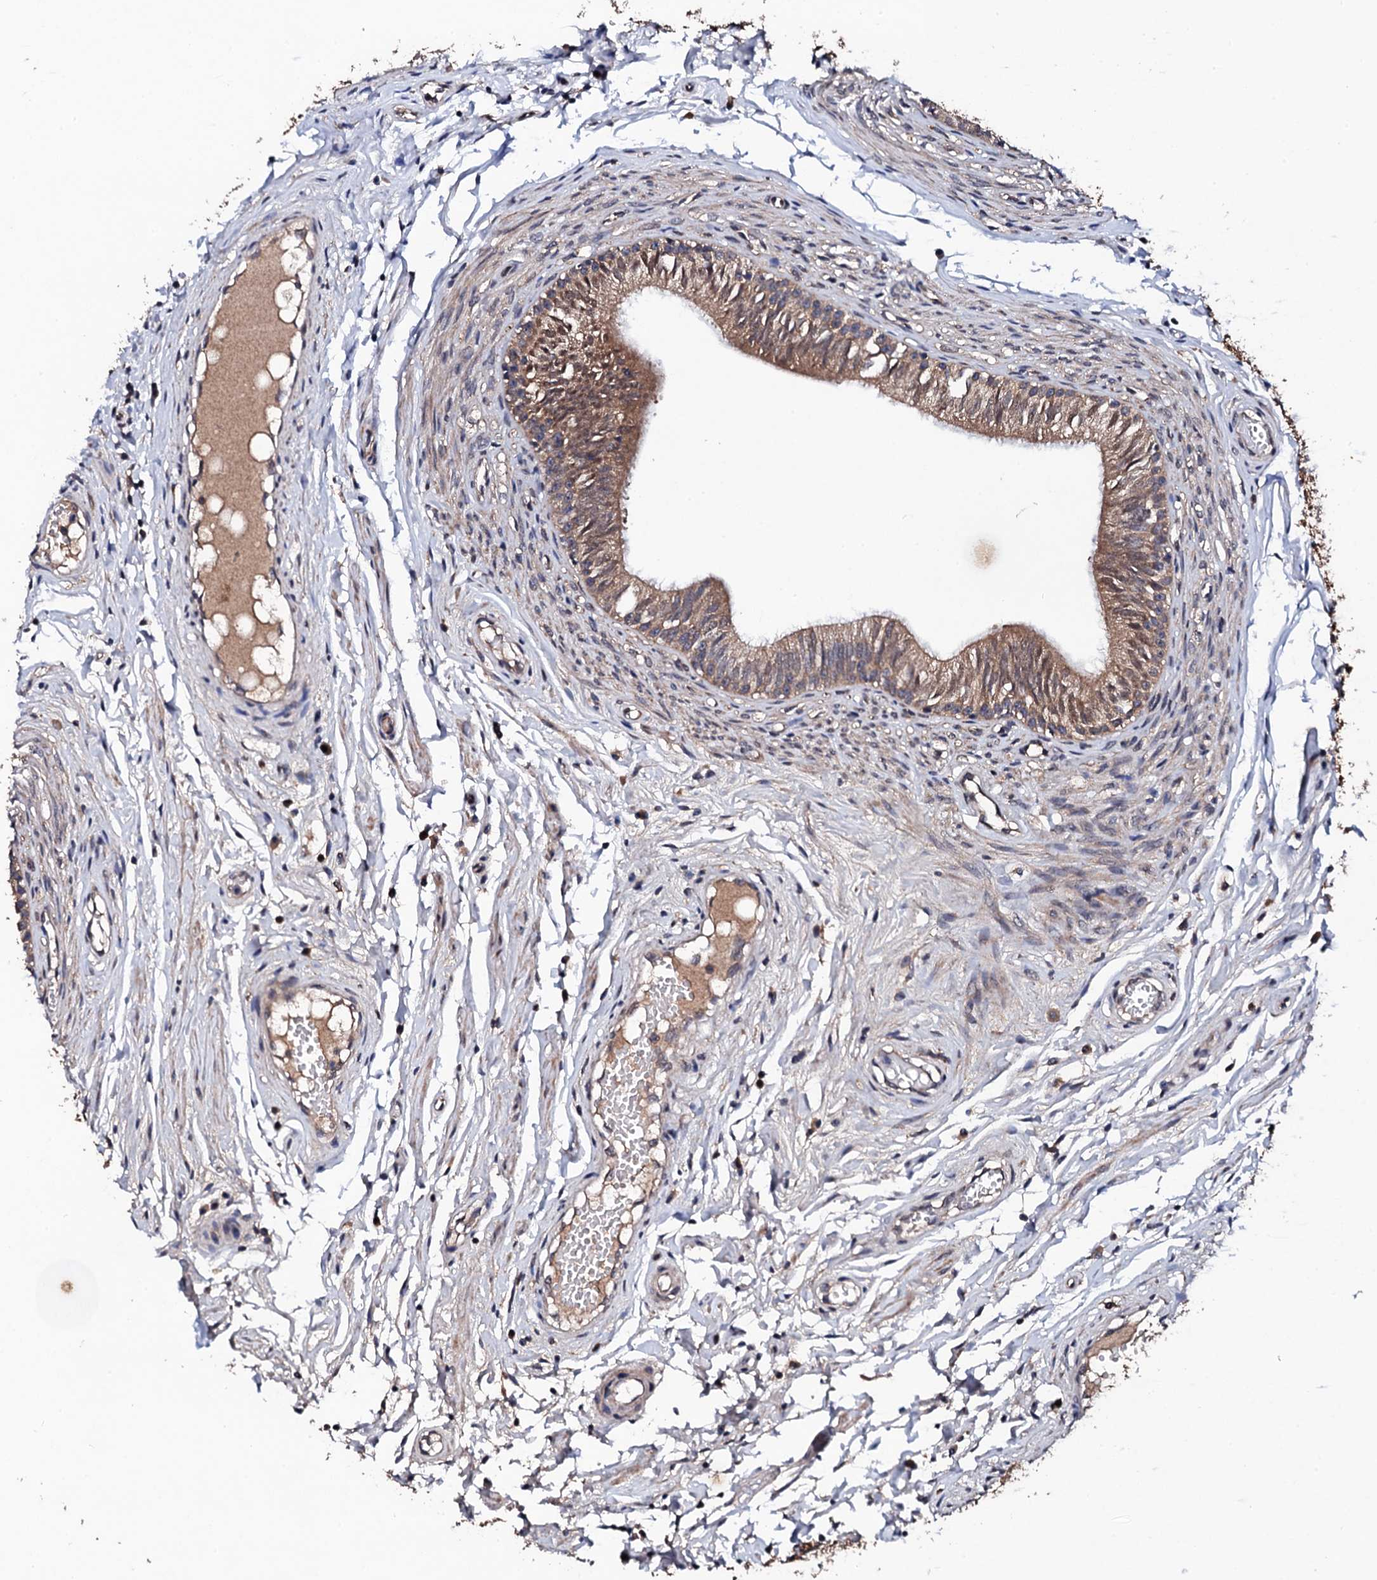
{"staining": {"intensity": "moderate", "quantity": ">75%", "location": "cytoplasmic/membranous"}, "tissue": "epididymis", "cell_type": "Glandular cells", "image_type": "normal", "snomed": [{"axis": "morphology", "description": "Normal tissue, NOS"}, {"axis": "topography", "description": "Epididymis, spermatic cord, NOS"}], "caption": "Protein staining of benign epididymis exhibits moderate cytoplasmic/membranous expression in about >75% of glandular cells. (IHC, brightfield microscopy, high magnification).", "gene": "IP6K1", "patient": {"sex": "male", "age": 22}}